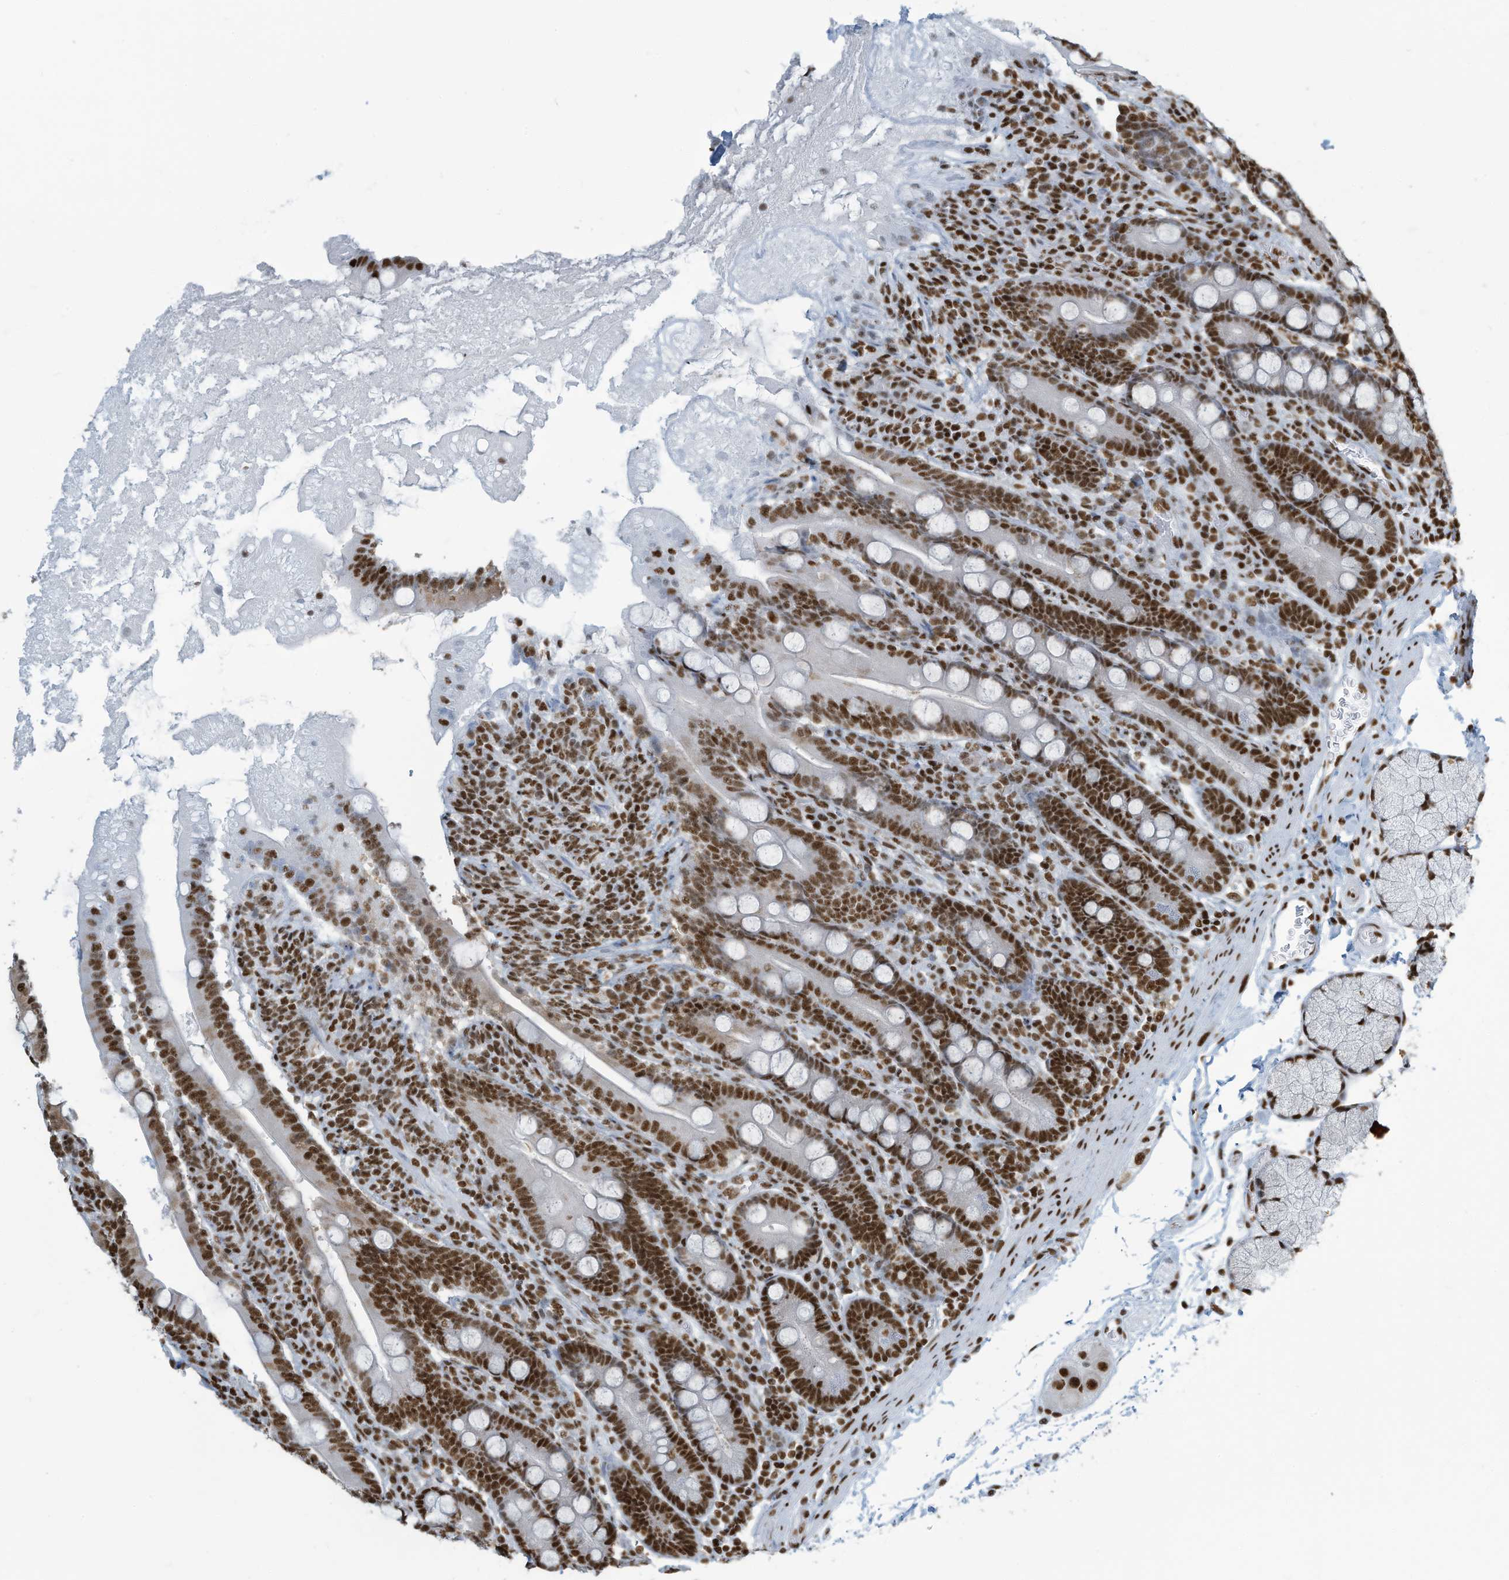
{"staining": {"intensity": "strong", "quantity": ">75%", "location": "nuclear"}, "tissue": "duodenum", "cell_type": "Glandular cells", "image_type": "normal", "snomed": [{"axis": "morphology", "description": "Normal tissue, NOS"}, {"axis": "topography", "description": "Duodenum"}], "caption": "Immunohistochemical staining of normal duodenum exhibits high levels of strong nuclear positivity in approximately >75% of glandular cells. (brown staining indicates protein expression, while blue staining denotes nuclei).", "gene": "ENSG00000257390", "patient": {"sex": "male", "age": 35}}